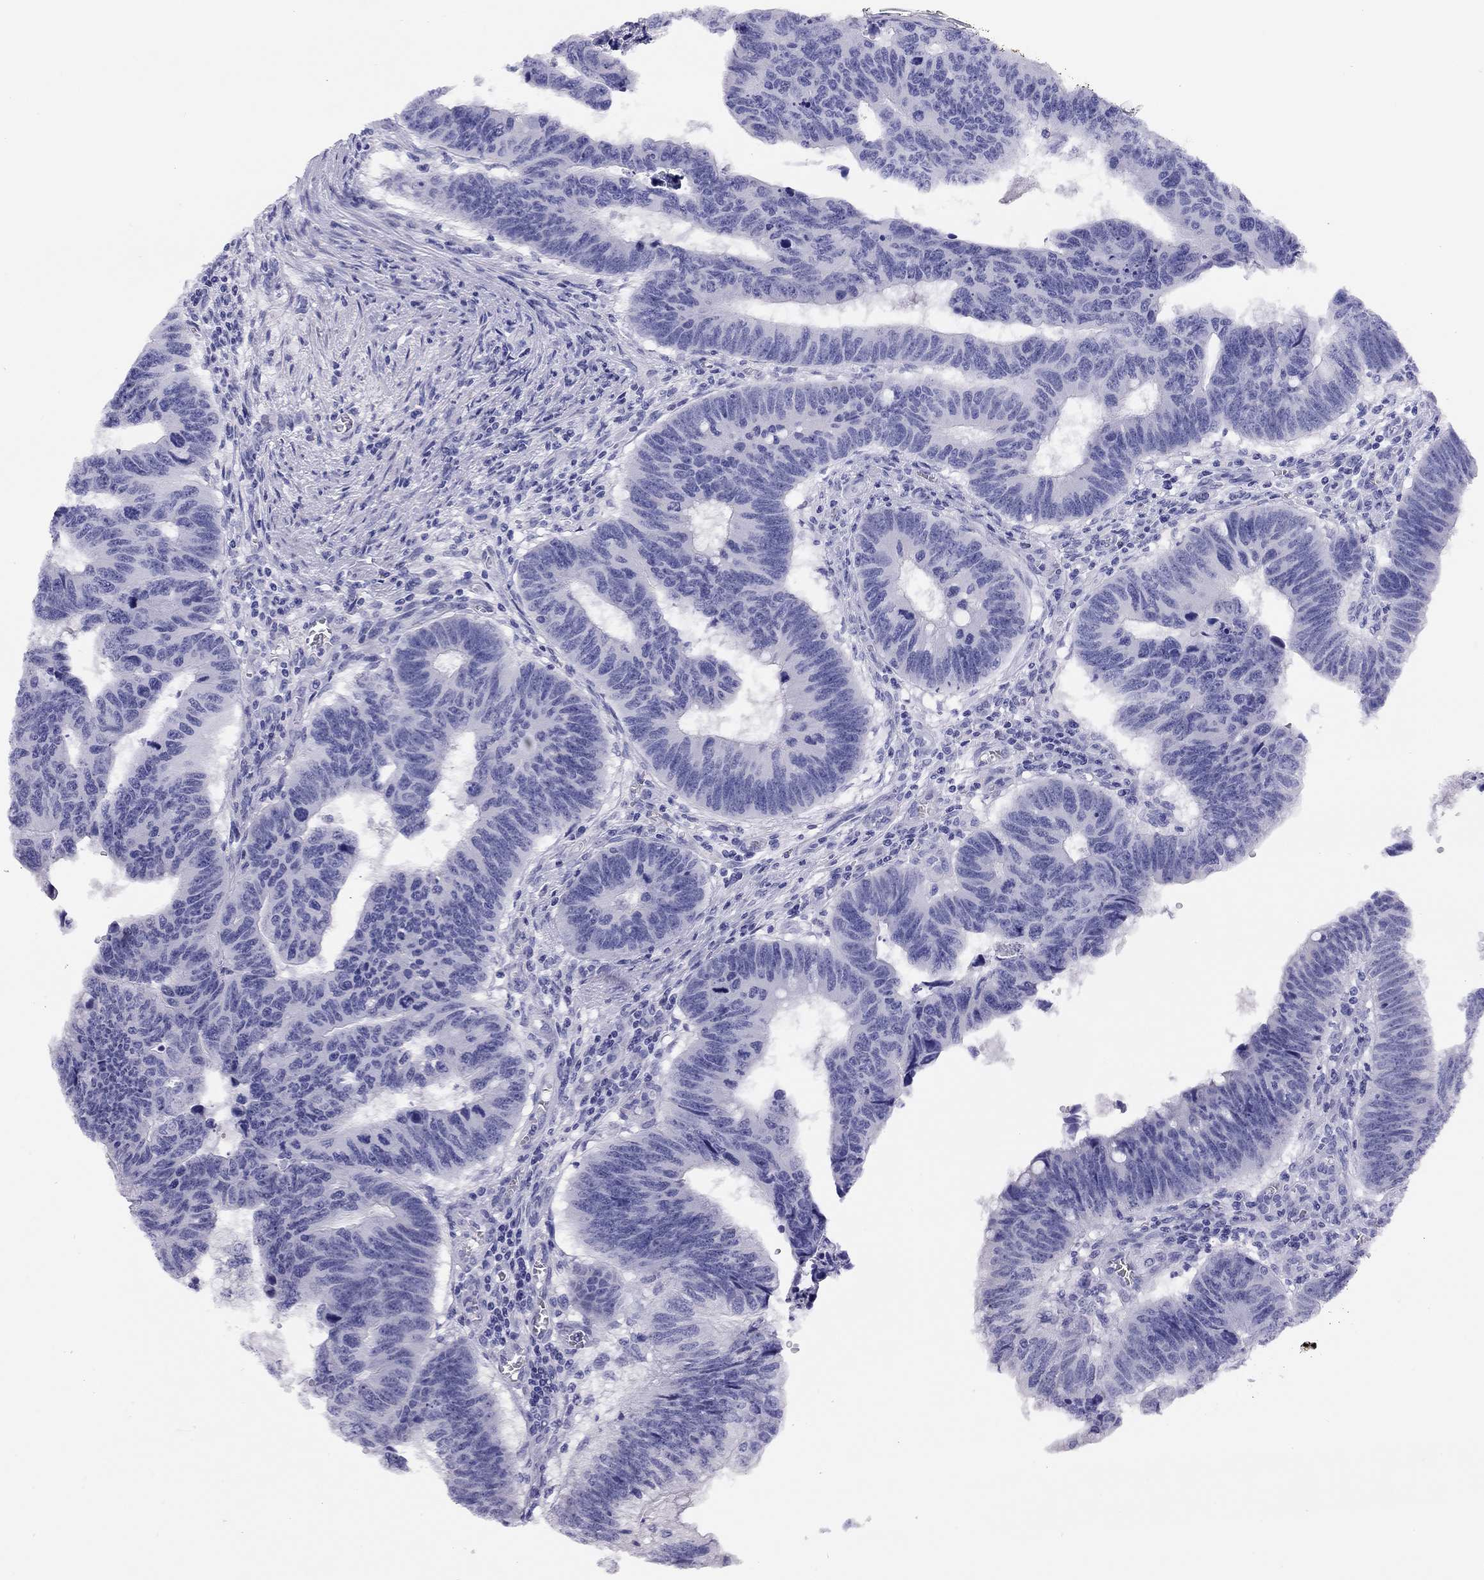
{"staining": {"intensity": "negative", "quantity": "none", "location": "none"}, "tissue": "colorectal cancer", "cell_type": "Tumor cells", "image_type": "cancer", "snomed": [{"axis": "morphology", "description": "Adenocarcinoma, NOS"}, {"axis": "topography", "description": "Appendix"}, {"axis": "topography", "description": "Colon"}, {"axis": "topography", "description": "Cecum"}, {"axis": "topography", "description": "Colon asc"}], "caption": "Immunohistochemistry histopathology image of colorectal adenocarcinoma stained for a protein (brown), which demonstrates no positivity in tumor cells. (Immunohistochemistry, brightfield microscopy, high magnification).", "gene": "LRIT2", "patient": {"sex": "female", "age": 85}}